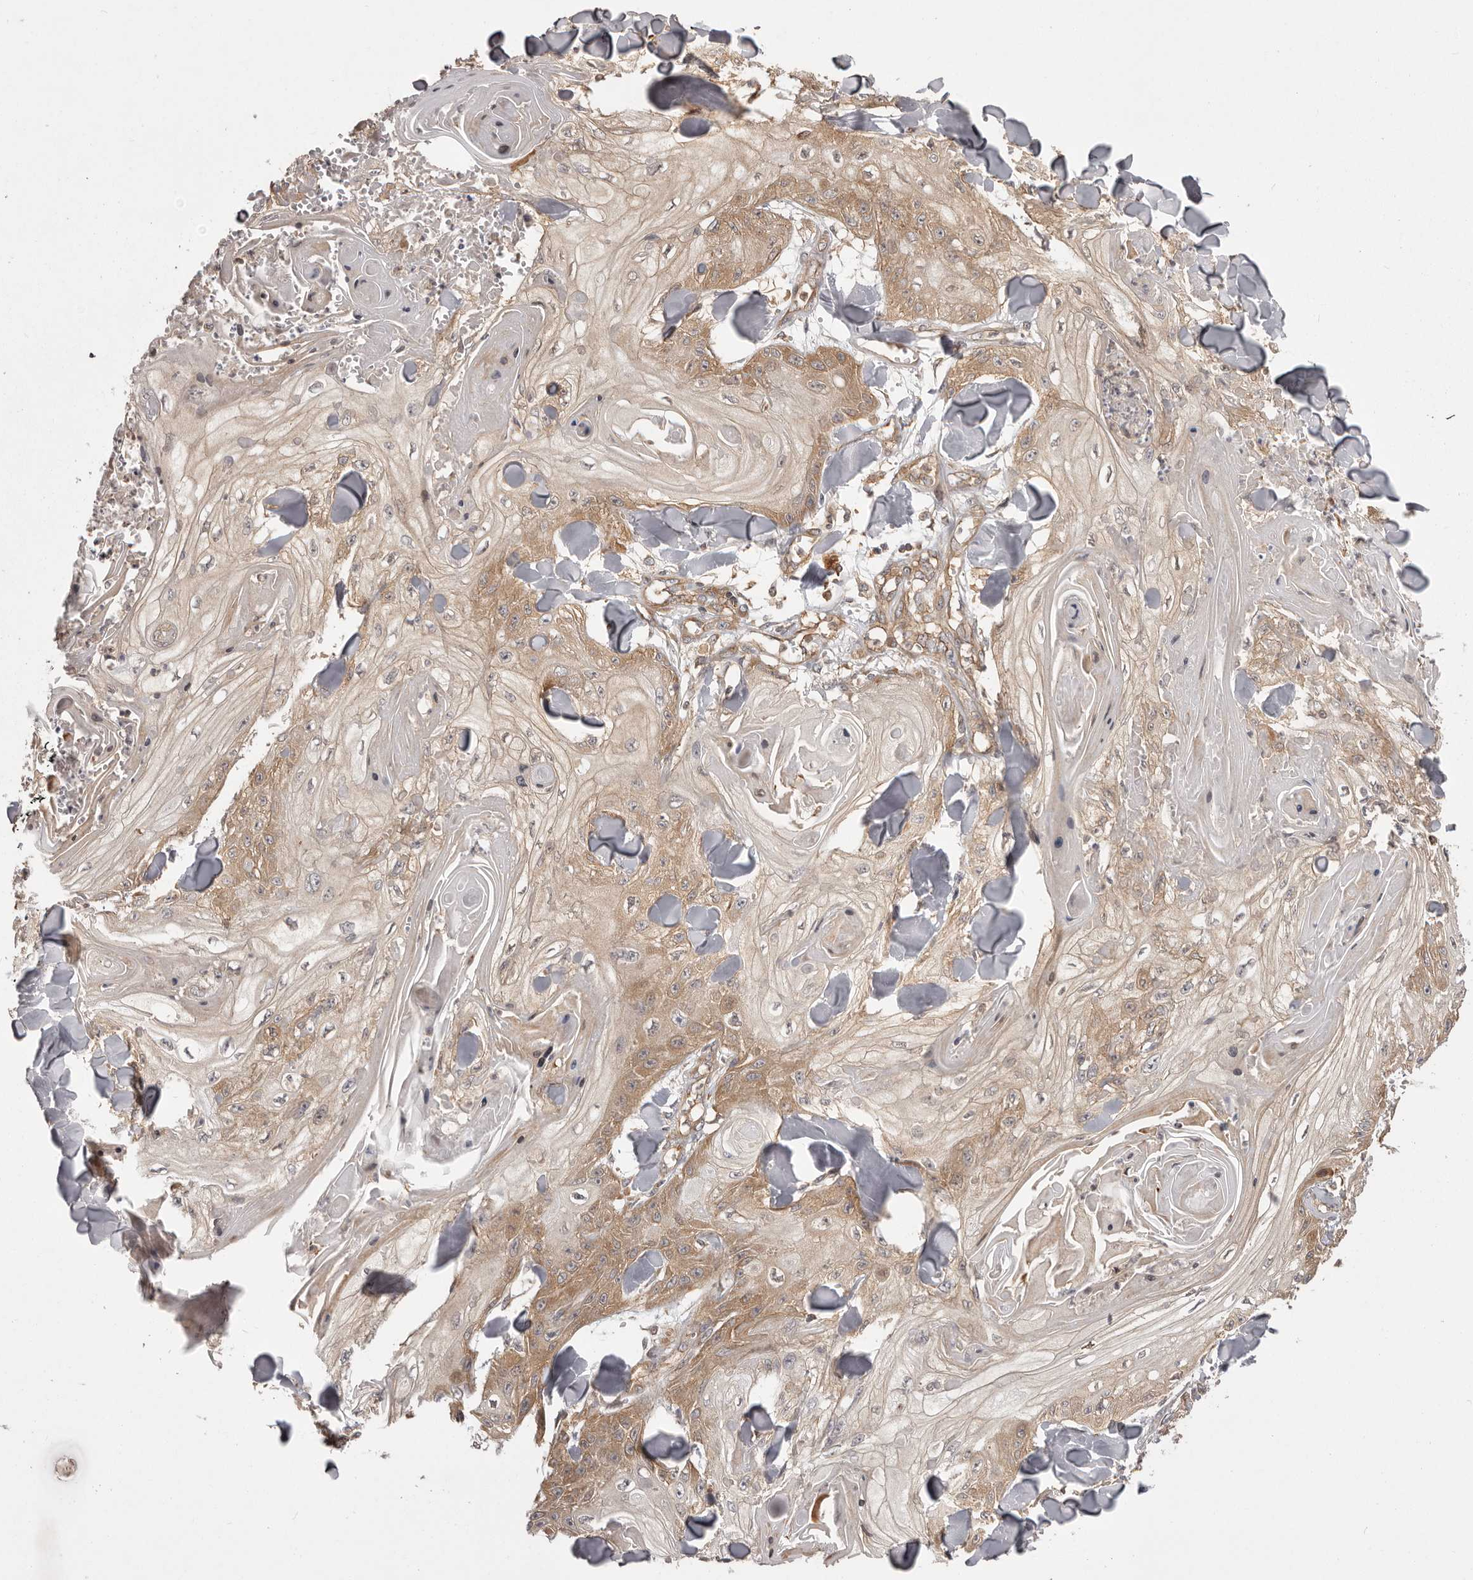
{"staining": {"intensity": "moderate", "quantity": "<25%", "location": "cytoplasmic/membranous"}, "tissue": "skin cancer", "cell_type": "Tumor cells", "image_type": "cancer", "snomed": [{"axis": "morphology", "description": "Squamous cell carcinoma, NOS"}, {"axis": "topography", "description": "Skin"}], "caption": "A brown stain labels moderate cytoplasmic/membranous expression of a protein in human skin cancer (squamous cell carcinoma) tumor cells.", "gene": "NFKBIA", "patient": {"sex": "male", "age": 74}}